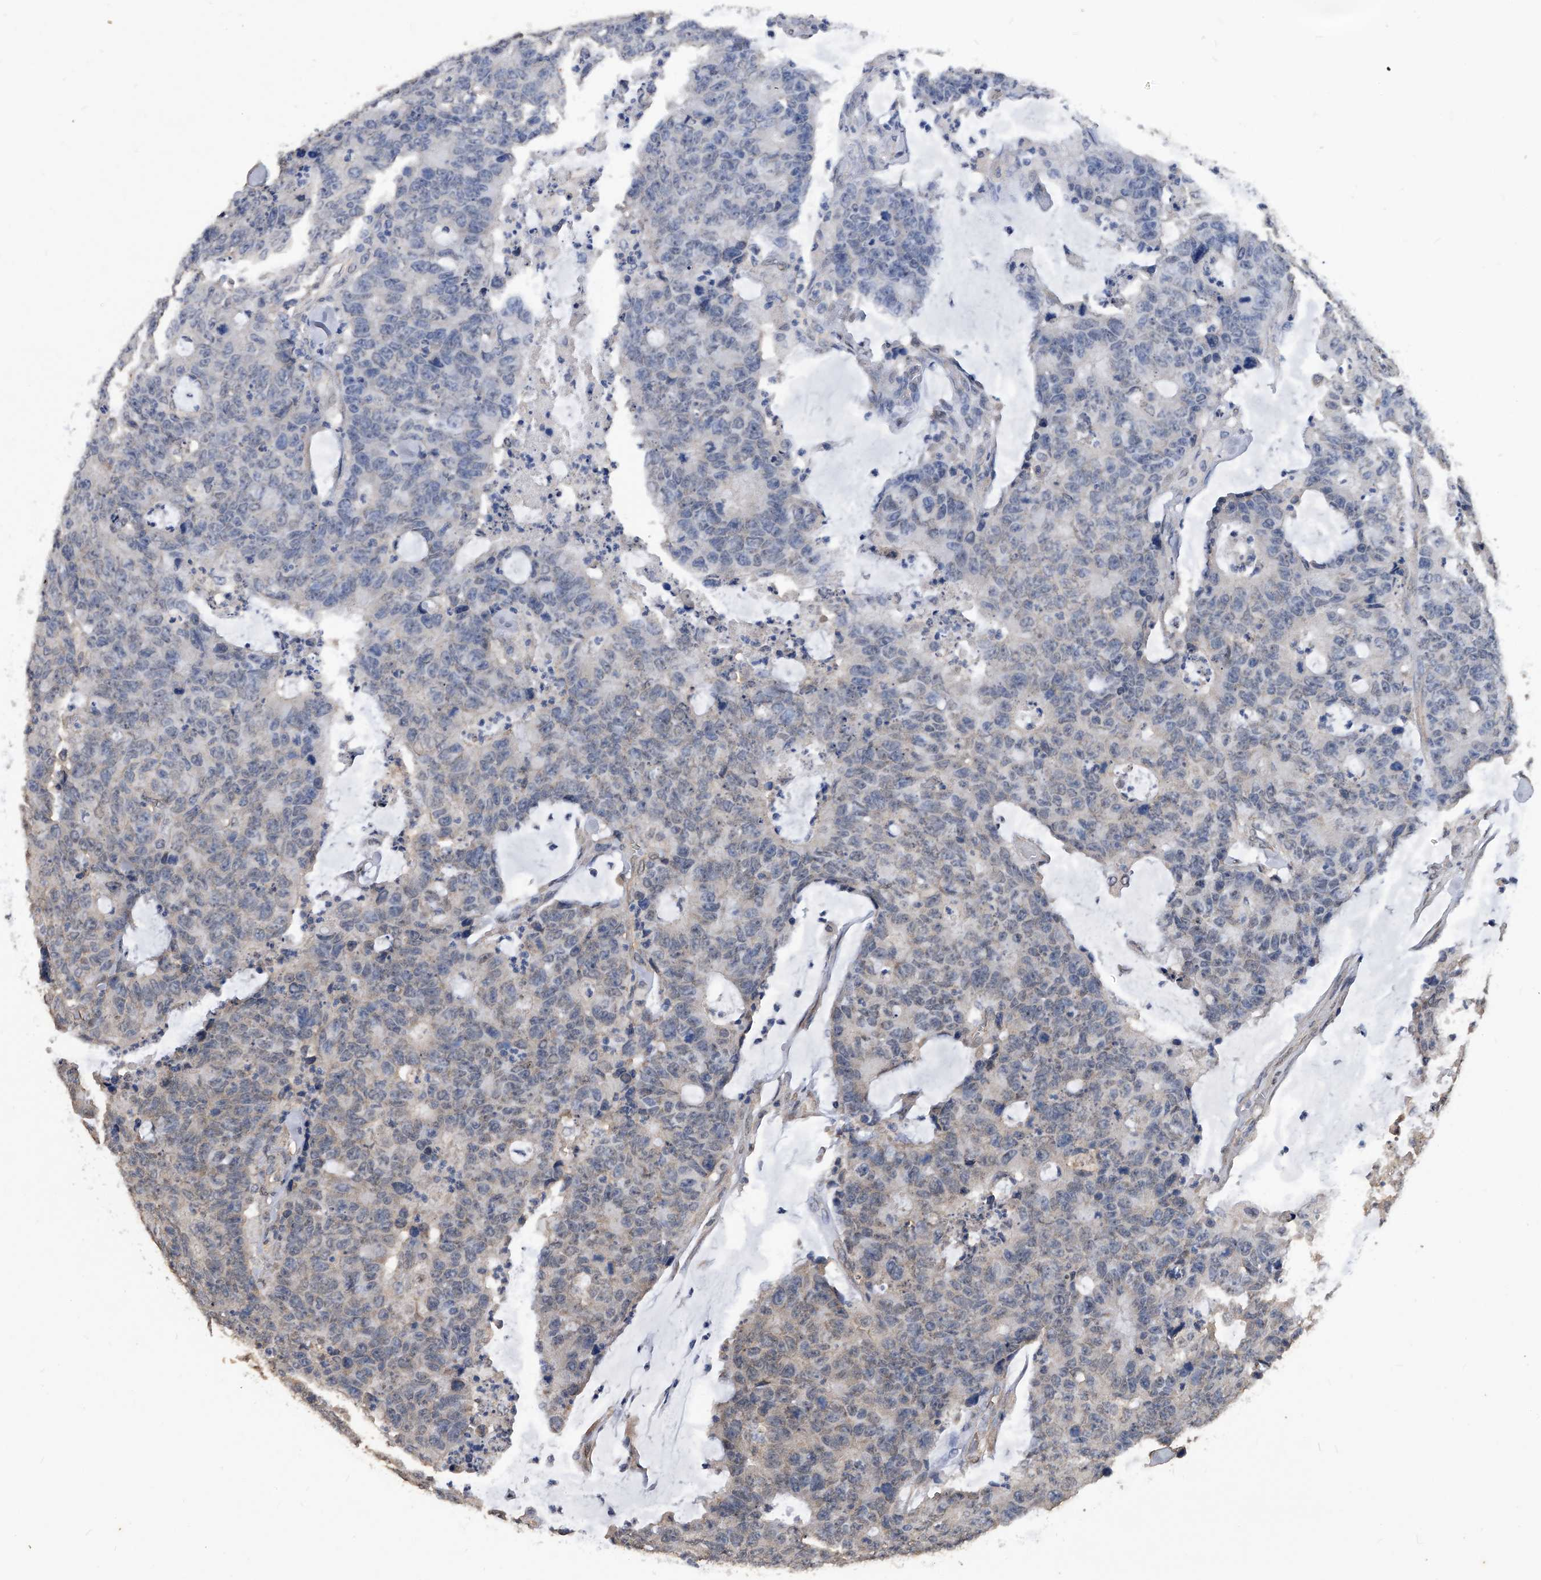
{"staining": {"intensity": "weak", "quantity": "<25%", "location": "cytoplasmic/membranous"}, "tissue": "colorectal cancer", "cell_type": "Tumor cells", "image_type": "cancer", "snomed": [{"axis": "morphology", "description": "Adenocarcinoma, NOS"}, {"axis": "topography", "description": "Colon"}], "caption": "Colorectal cancer (adenocarcinoma) was stained to show a protein in brown. There is no significant positivity in tumor cells.", "gene": "FBXL4", "patient": {"sex": "female", "age": 86}}